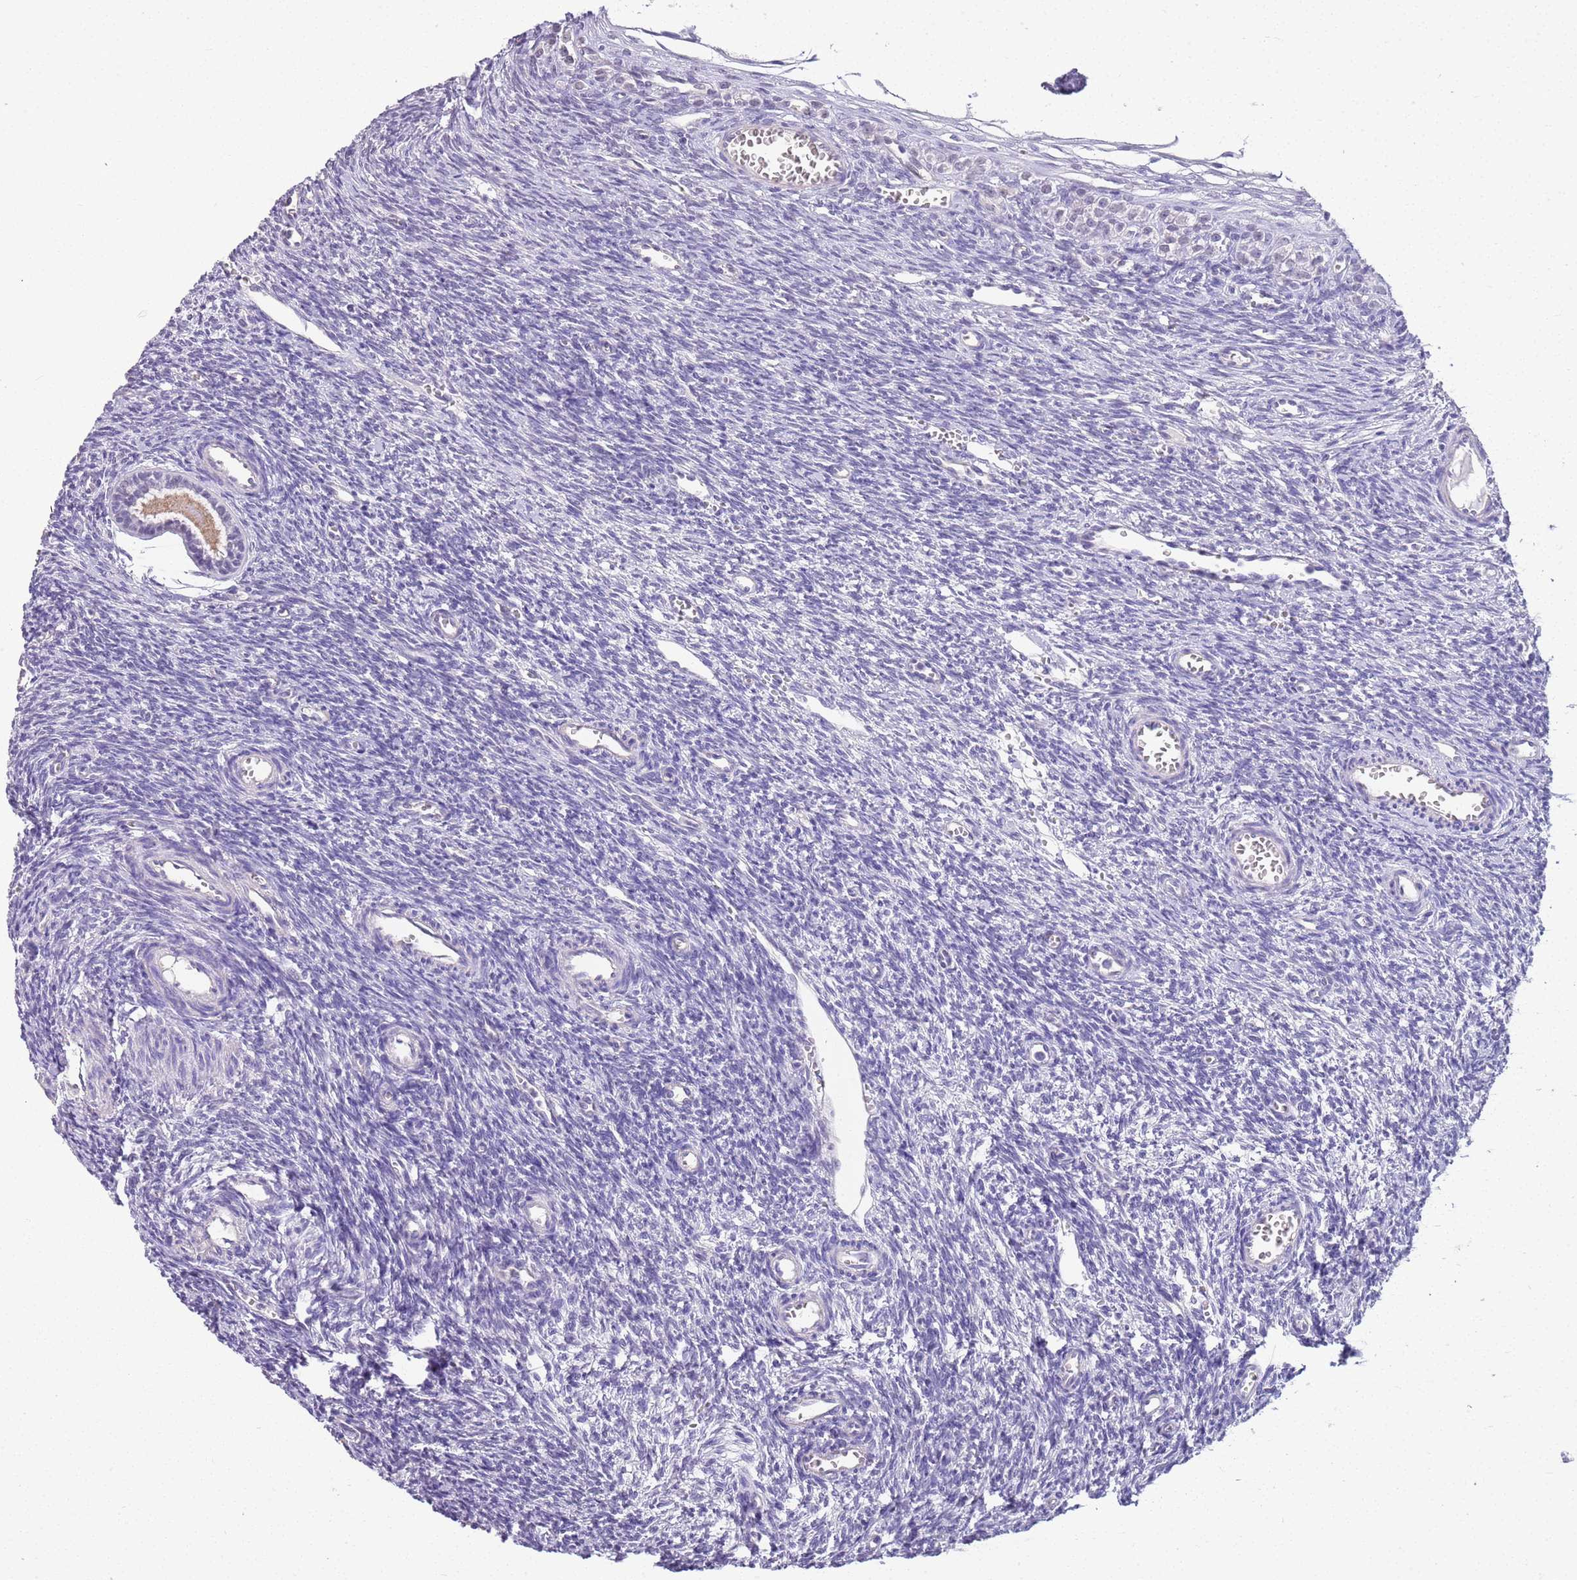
{"staining": {"intensity": "negative", "quantity": "none", "location": "none"}, "tissue": "ovary", "cell_type": "Follicle cells", "image_type": "normal", "snomed": [{"axis": "morphology", "description": "Normal tissue, NOS"}, {"axis": "topography", "description": "Ovary"}], "caption": "Follicle cells show no significant positivity in unremarkable ovary.", "gene": "CTRC", "patient": {"sex": "female", "age": 39}}